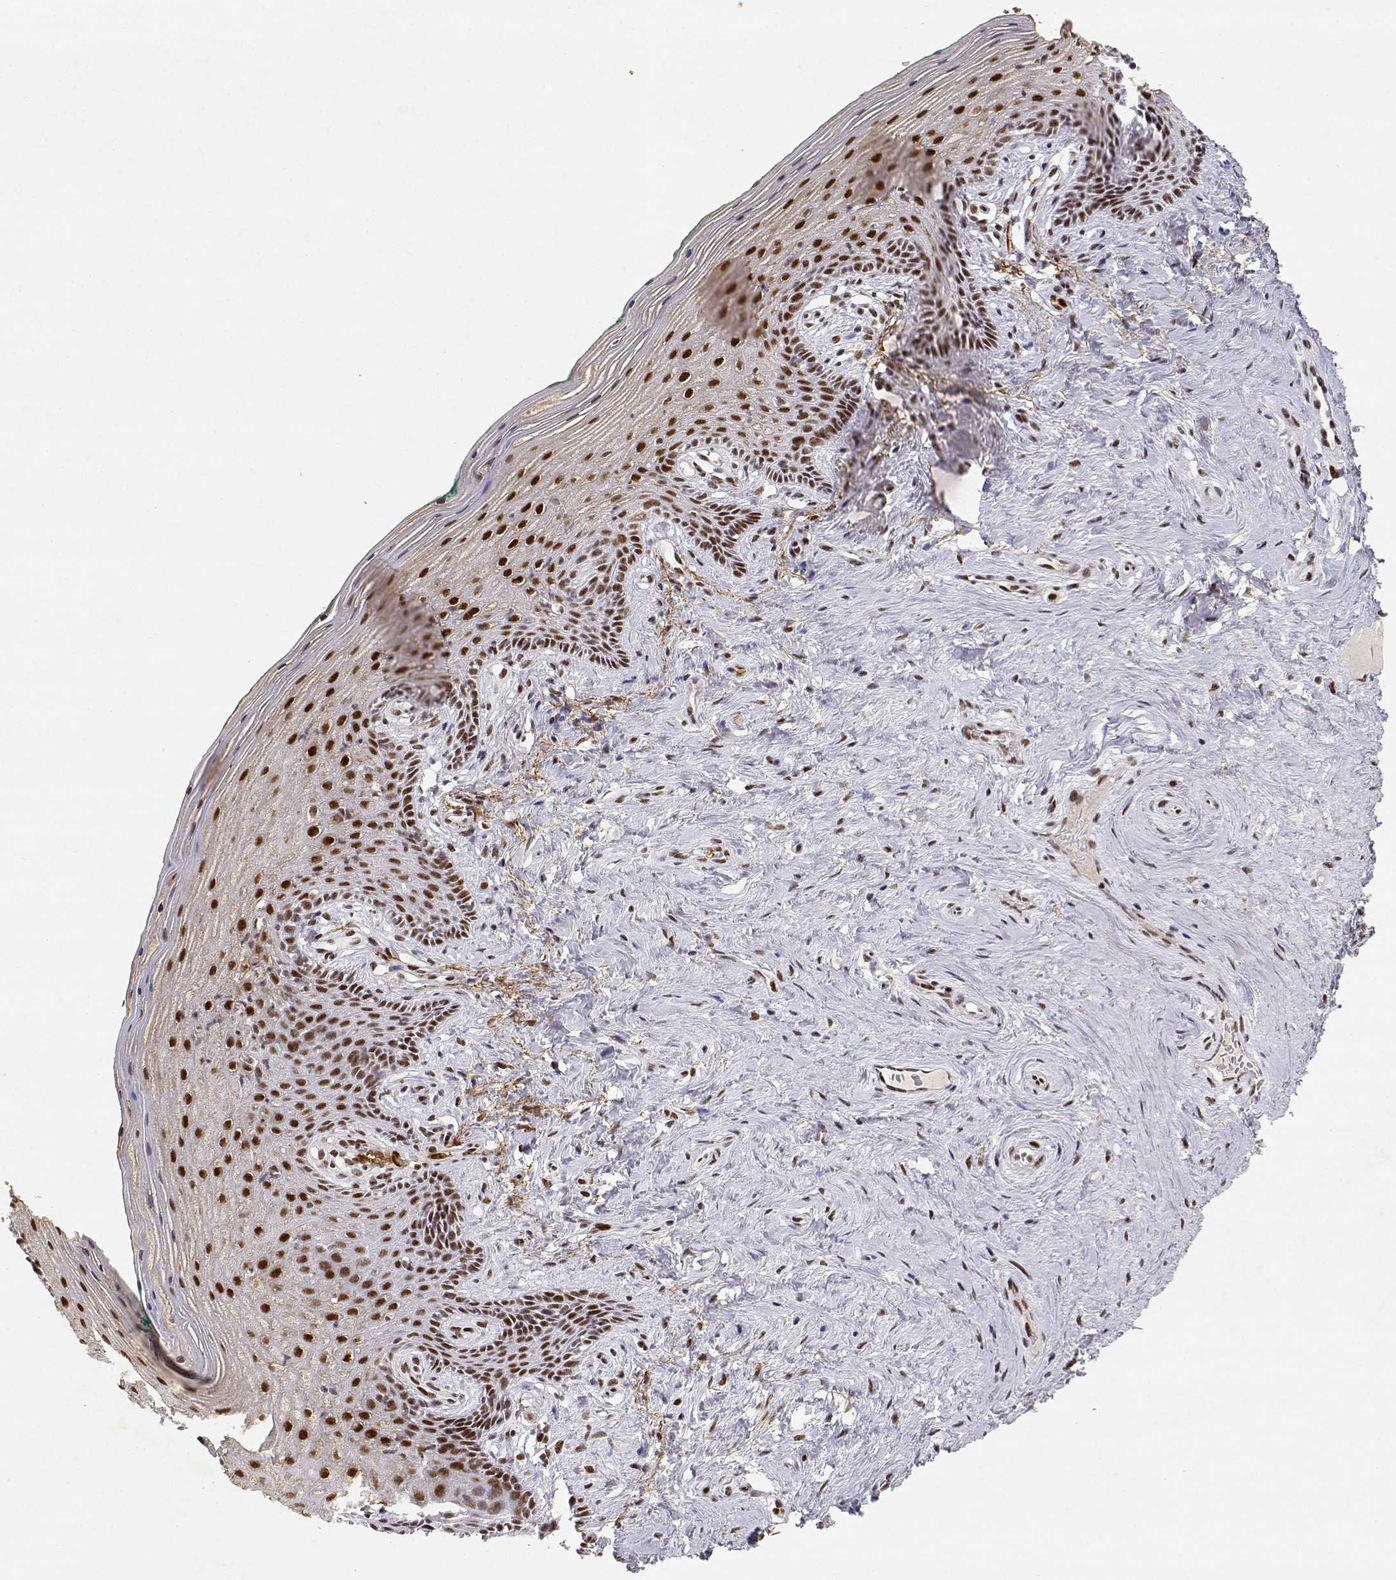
{"staining": {"intensity": "strong", "quantity": ">75%", "location": "nuclear"}, "tissue": "vagina", "cell_type": "Squamous epithelial cells", "image_type": "normal", "snomed": [{"axis": "morphology", "description": "Normal tissue, NOS"}, {"axis": "topography", "description": "Vagina"}], "caption": "Protein staining of normal vagina reveals strong nuclear staining in approximately >75% of squamous epithelial cells. (DAB (3,3'-diaminobenzidine) = brown stain, brightfield microscopy at high magnification).", "gene": "RSF1", "patient": {"sex": "female", "age": 45}}